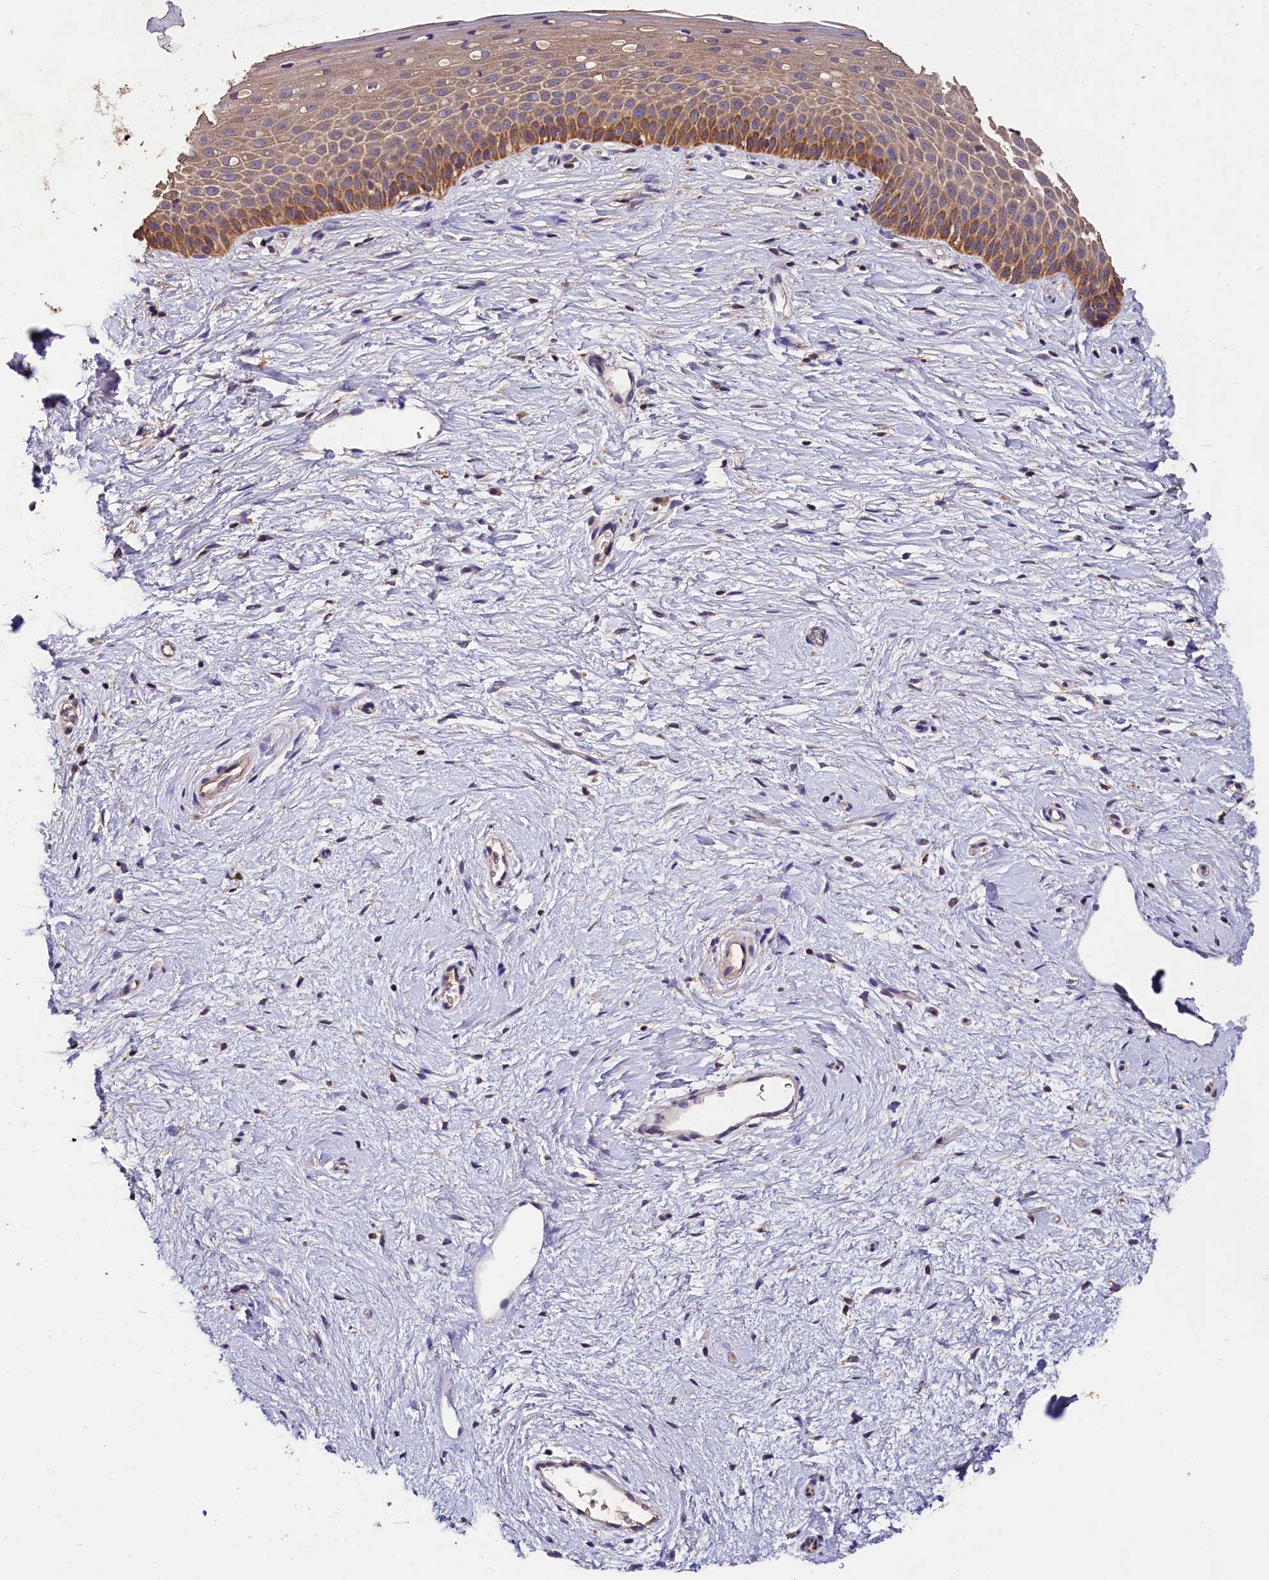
{"staining": {"intensity": "moderate", "quantity": ">75%", "location": "cytoplasmic/membranous"}, "tissue": "cervix", "cell_type": "Glandular cells", "image_type": "normal", "snomed": [{"axis": "morphology", "description": "Normal tissue, NOS"}, {"axis": "topography", "description": "Cervix"}], "caption": "The photomicrograph reveals immunohistochemical staining of benign cervix. There is moderate cytoplasmic/membranous expression is present in approximately >75% of glandular cells. The staining was performed using DAB (3,3'-diaminobenzidine) to visualize the protein expression in brown, while the nuclei were stained in blue with hematoxylin (Magnification: 20x).", "gene": "OAS3", "patient": {"sex": "female", "age": 57}}